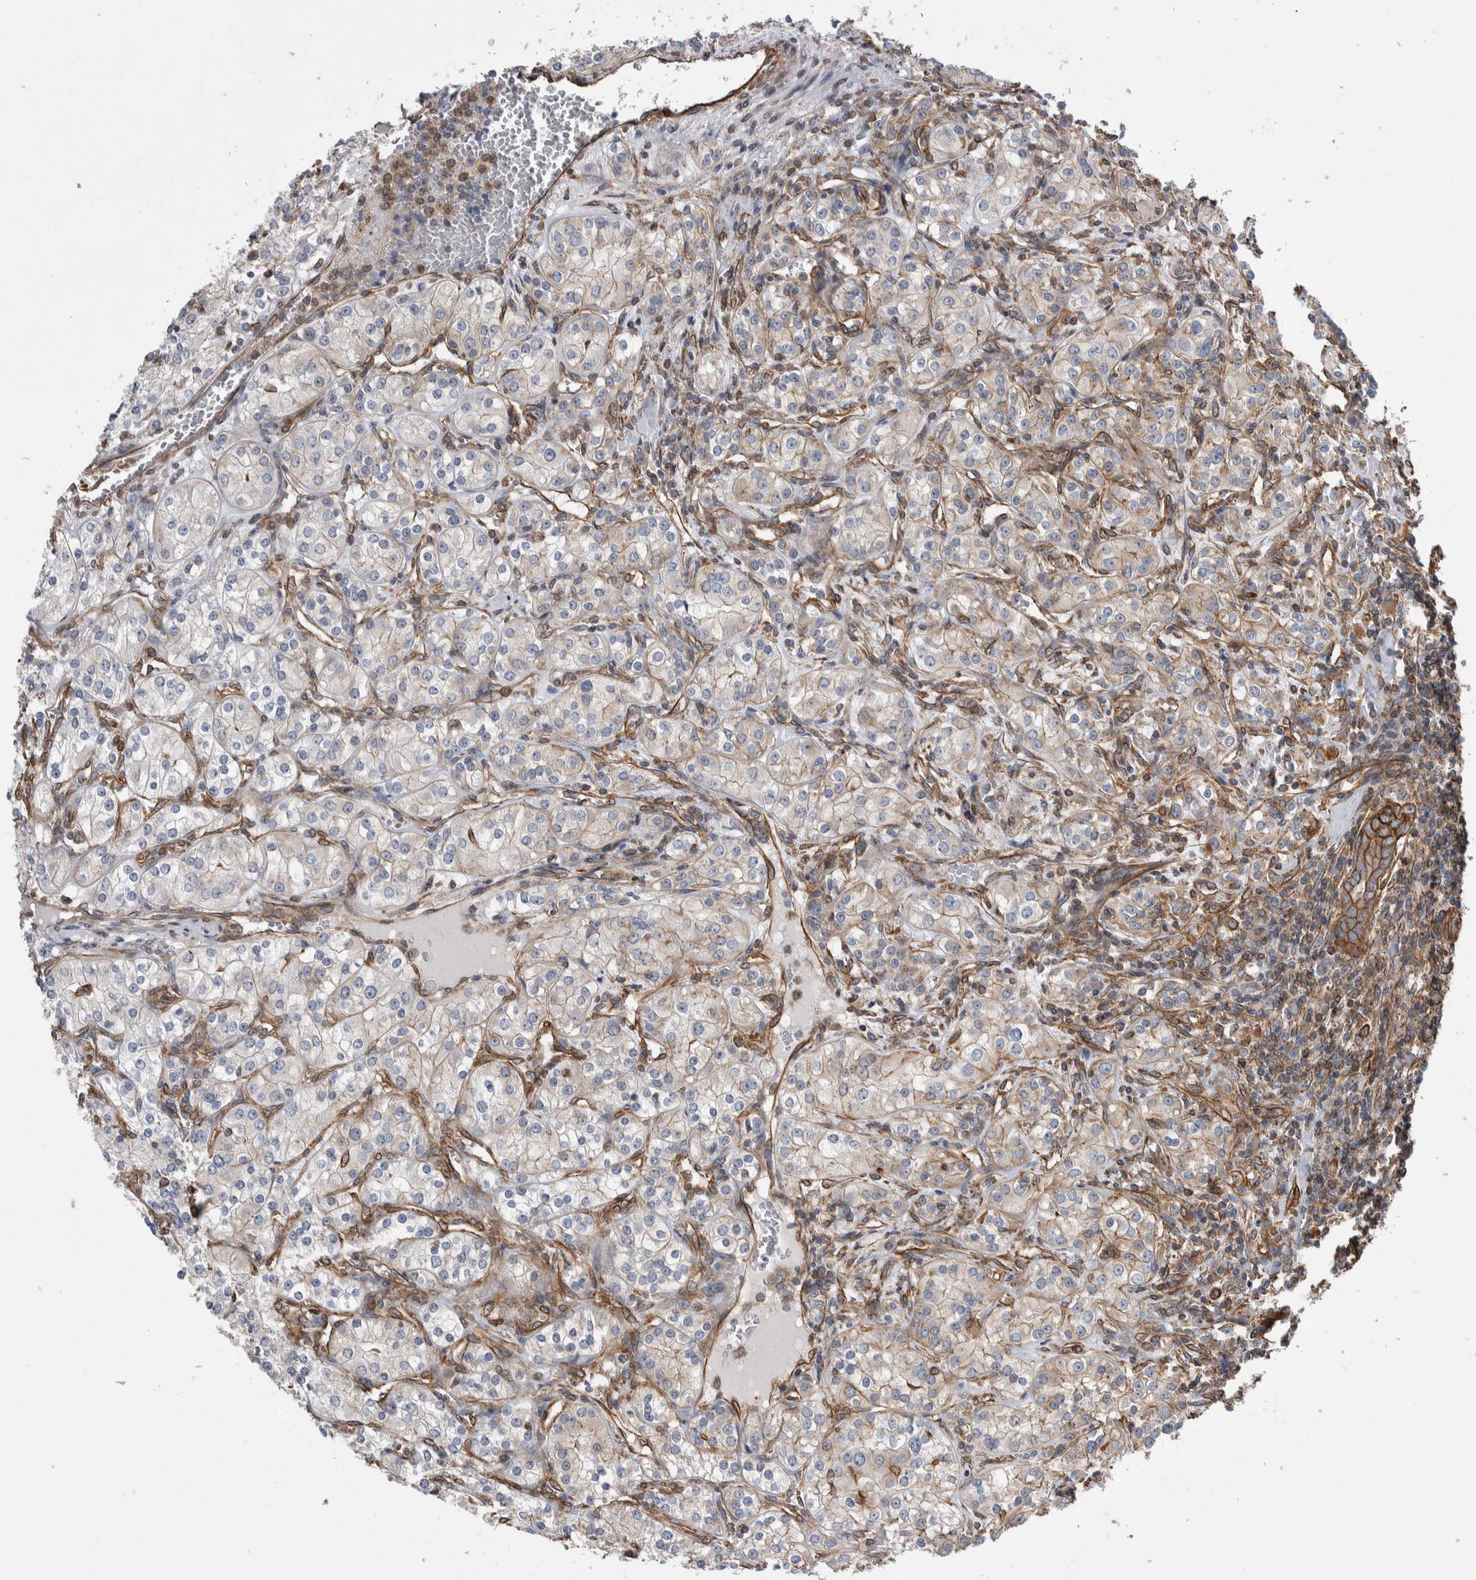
{"staining": {"intensity": "weak", "quantity": "<25%", "location": "cytoplasmic/membranous"}, "tissue": "renal cancer", "cell_type": "Tumor cells", "image_type": "cancer", "snomed": [{"axis": "morphology", "description": "Adenocarcinoma, NOS"}, {"axis": "topography", "description": "Kidney"}], "caption": "Immunohistochemical staining of renal adenocarcinoma exhibits no significant expression in tumor cells.", "gene": "KIF12", "patient": {"sex": "male", "age": 77}}